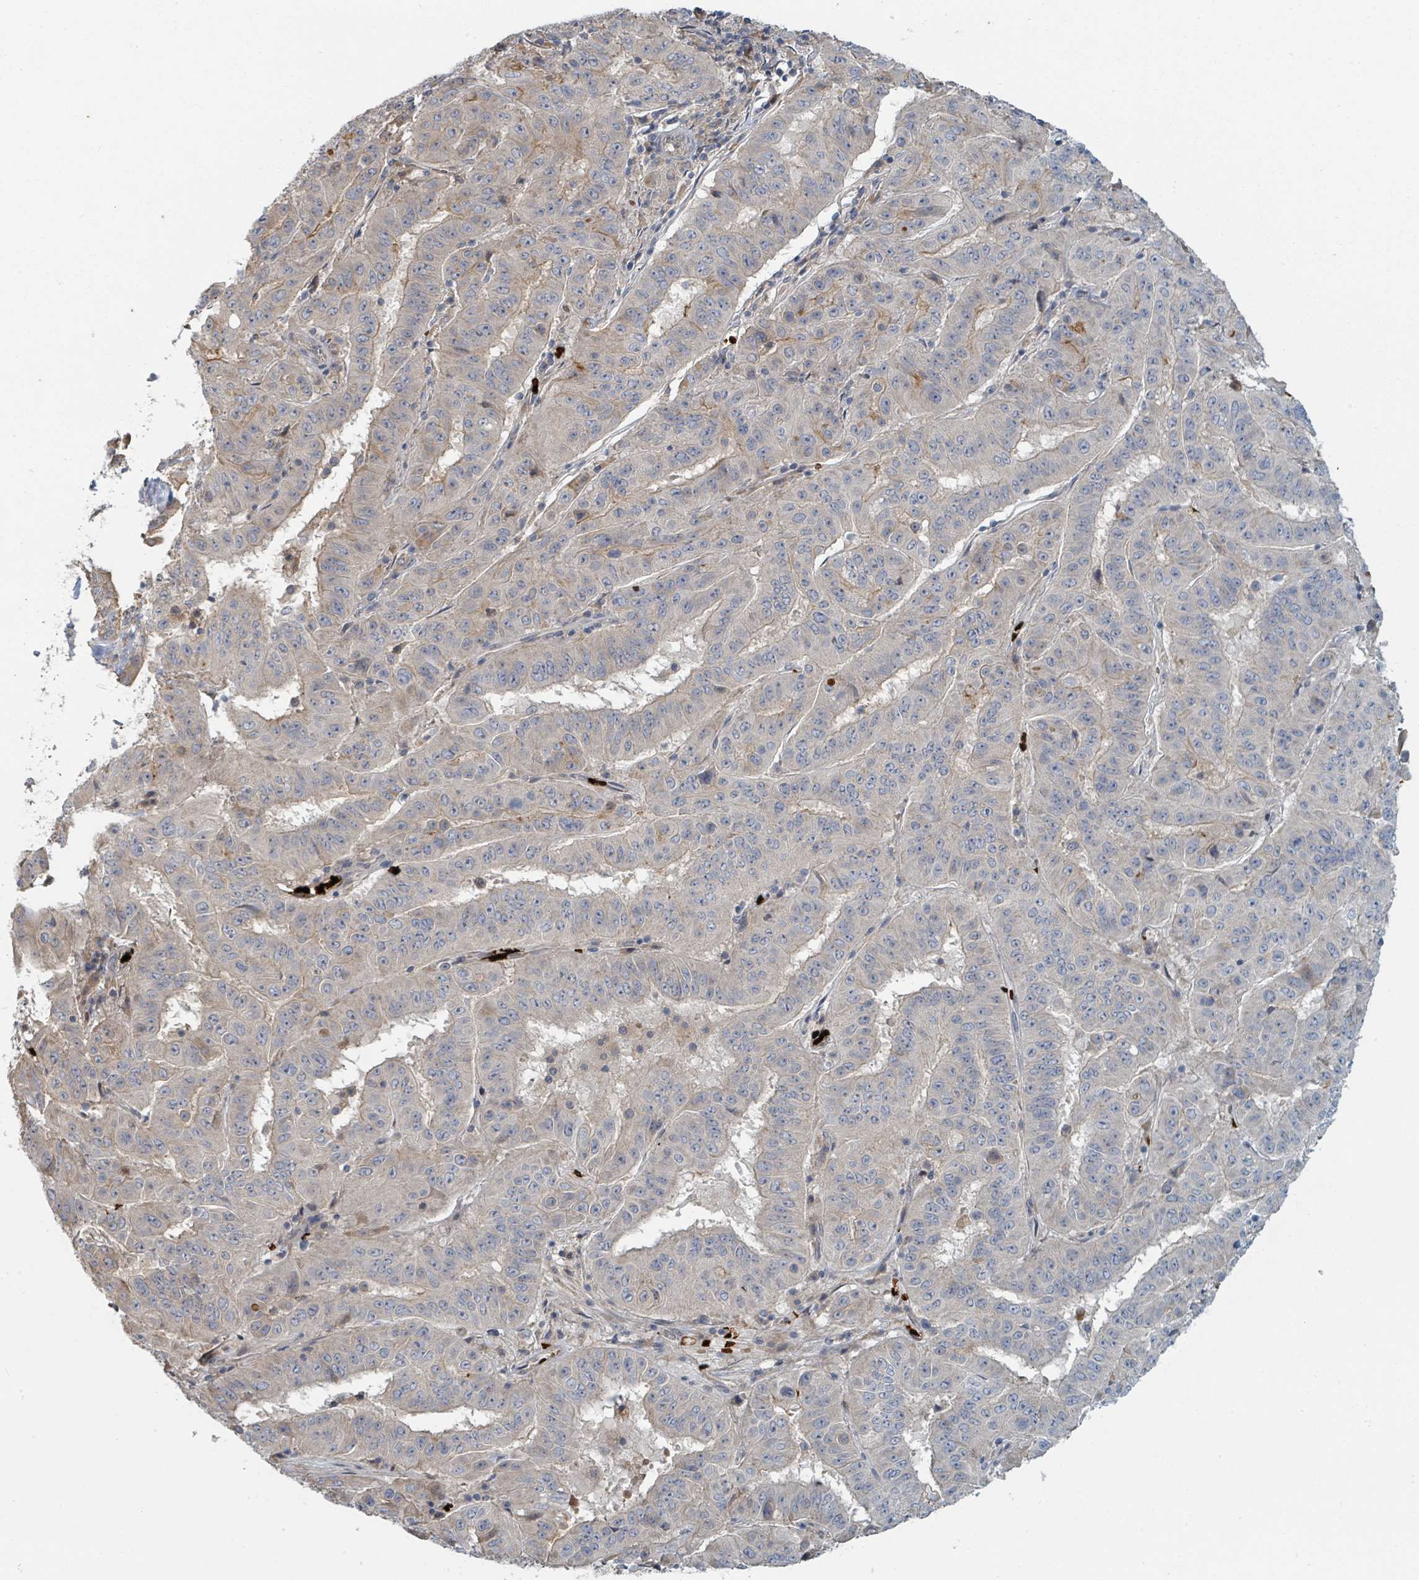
{"staining": {"intensity": "negative", "quantity": "none", "location": "none"}, "tissue": "pancreatic cancer", "cell_type": "Tumor cells", "image_type": "cancer", "snomed": [{"axis": "morphology", "description": "Adenocarcinoma, NOS"}, {"axis": "topography", "description": "Pancreas"}], "caption": "Tumor cells are negative for protein expression in human pancreatic cancer. (Stains: DAB (3,3'-diaminobenzidine) immunohistochemistry with hematoxylin counter stain, Microscopy: brightfield microscopy at high magnification).", "gene": "TRPC4AP", "patient": {"sex": "male", "age": 63}}